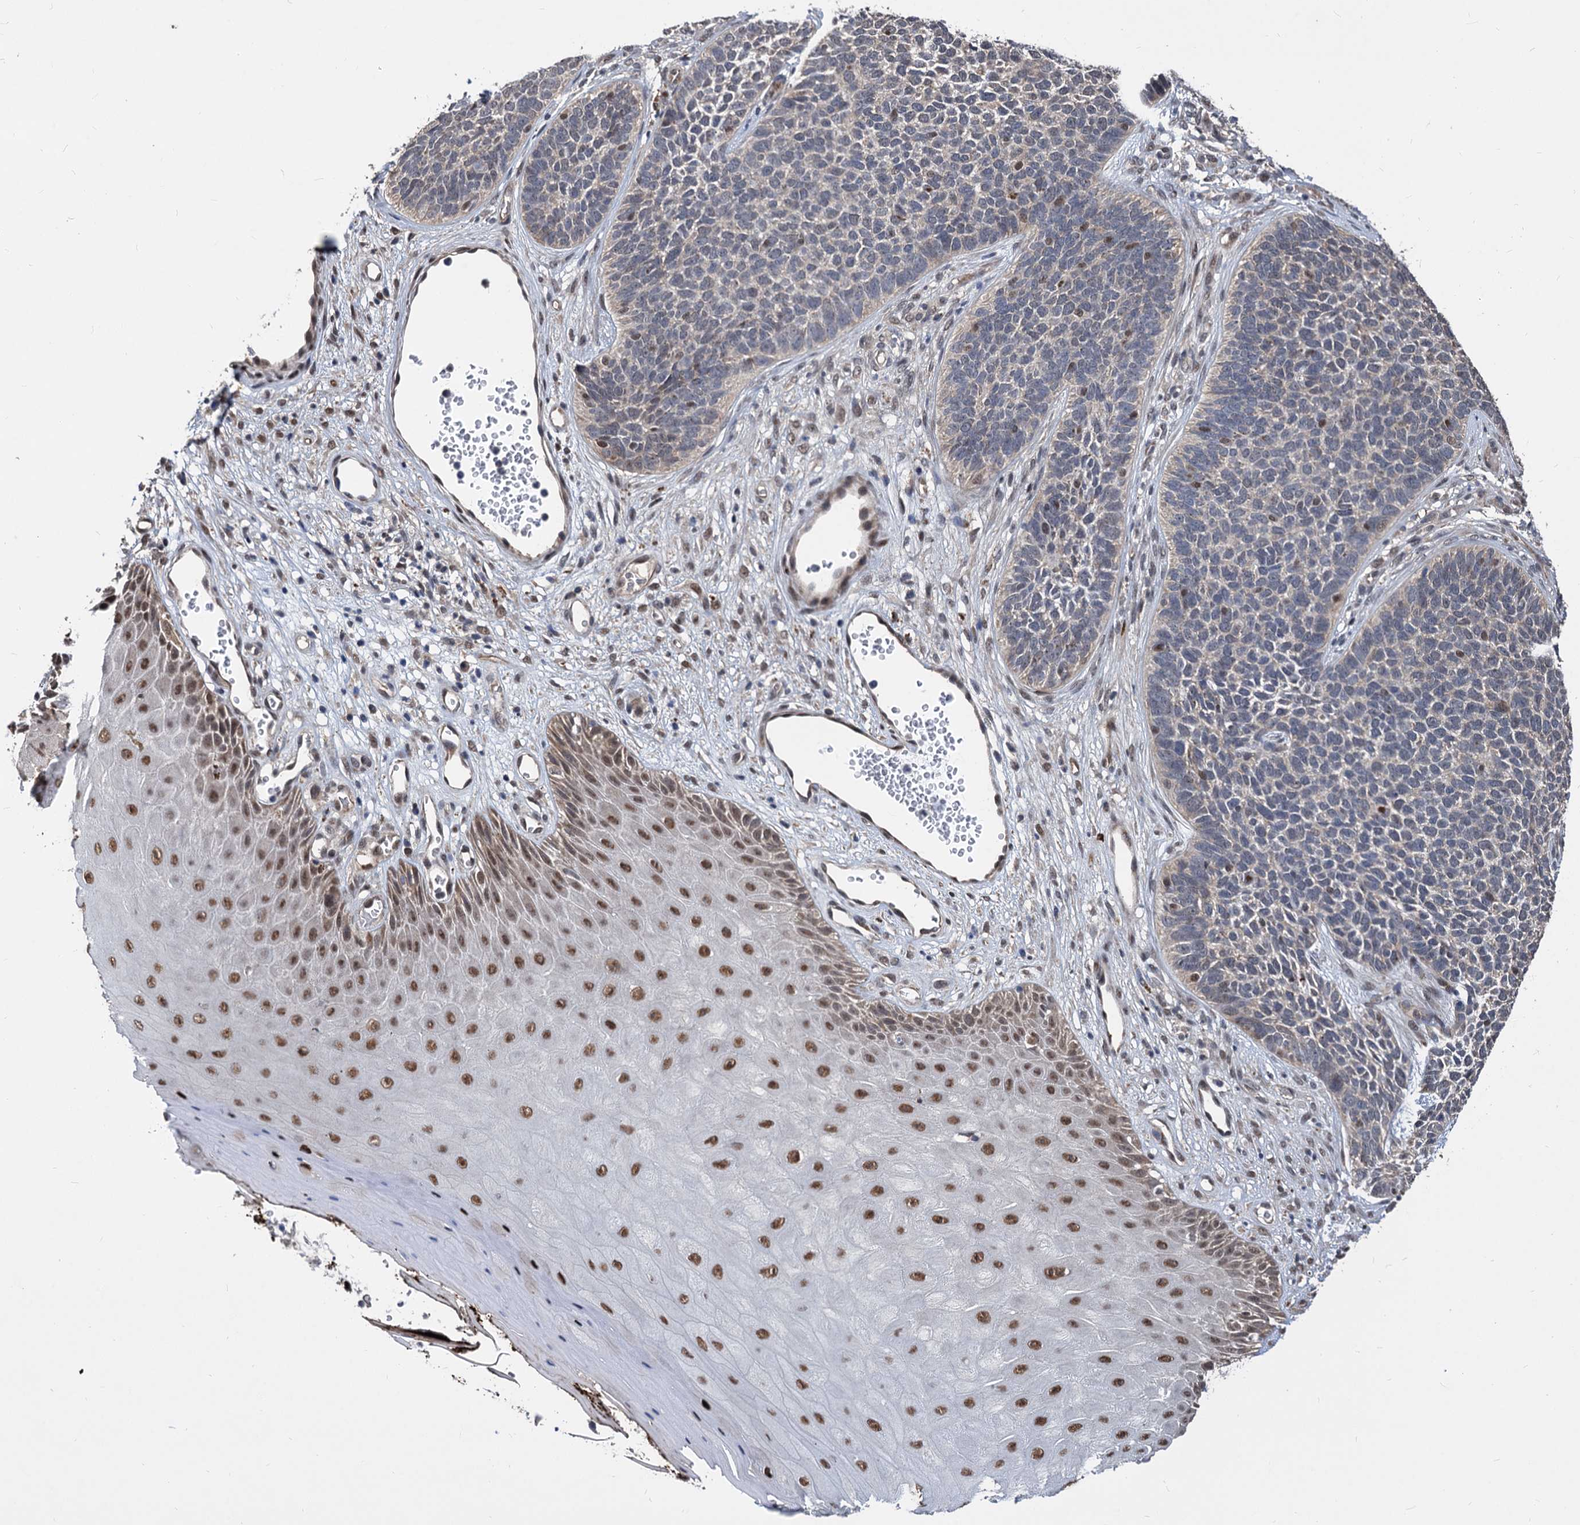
{"staining": {"intensity": "weak", "quantity": "<25%", "location": "nuclear"}, "tissue": "skin cancer", "cell_type": "Tumor cells", "image_type": "cancer", "snomed": [{"axis": "morphology", "description": "Basal cell carcinoma"}, {"axis": "topography", "description": "Skin"}], "caption": "Immunohistochemistry (IHC) micrograph of skin basal cell carcinoma stained for a protein (brown), which exhibits no expression in tumor cells.", "gene": "PSMD4", "patient": {"sex": "female", "age": 84}}